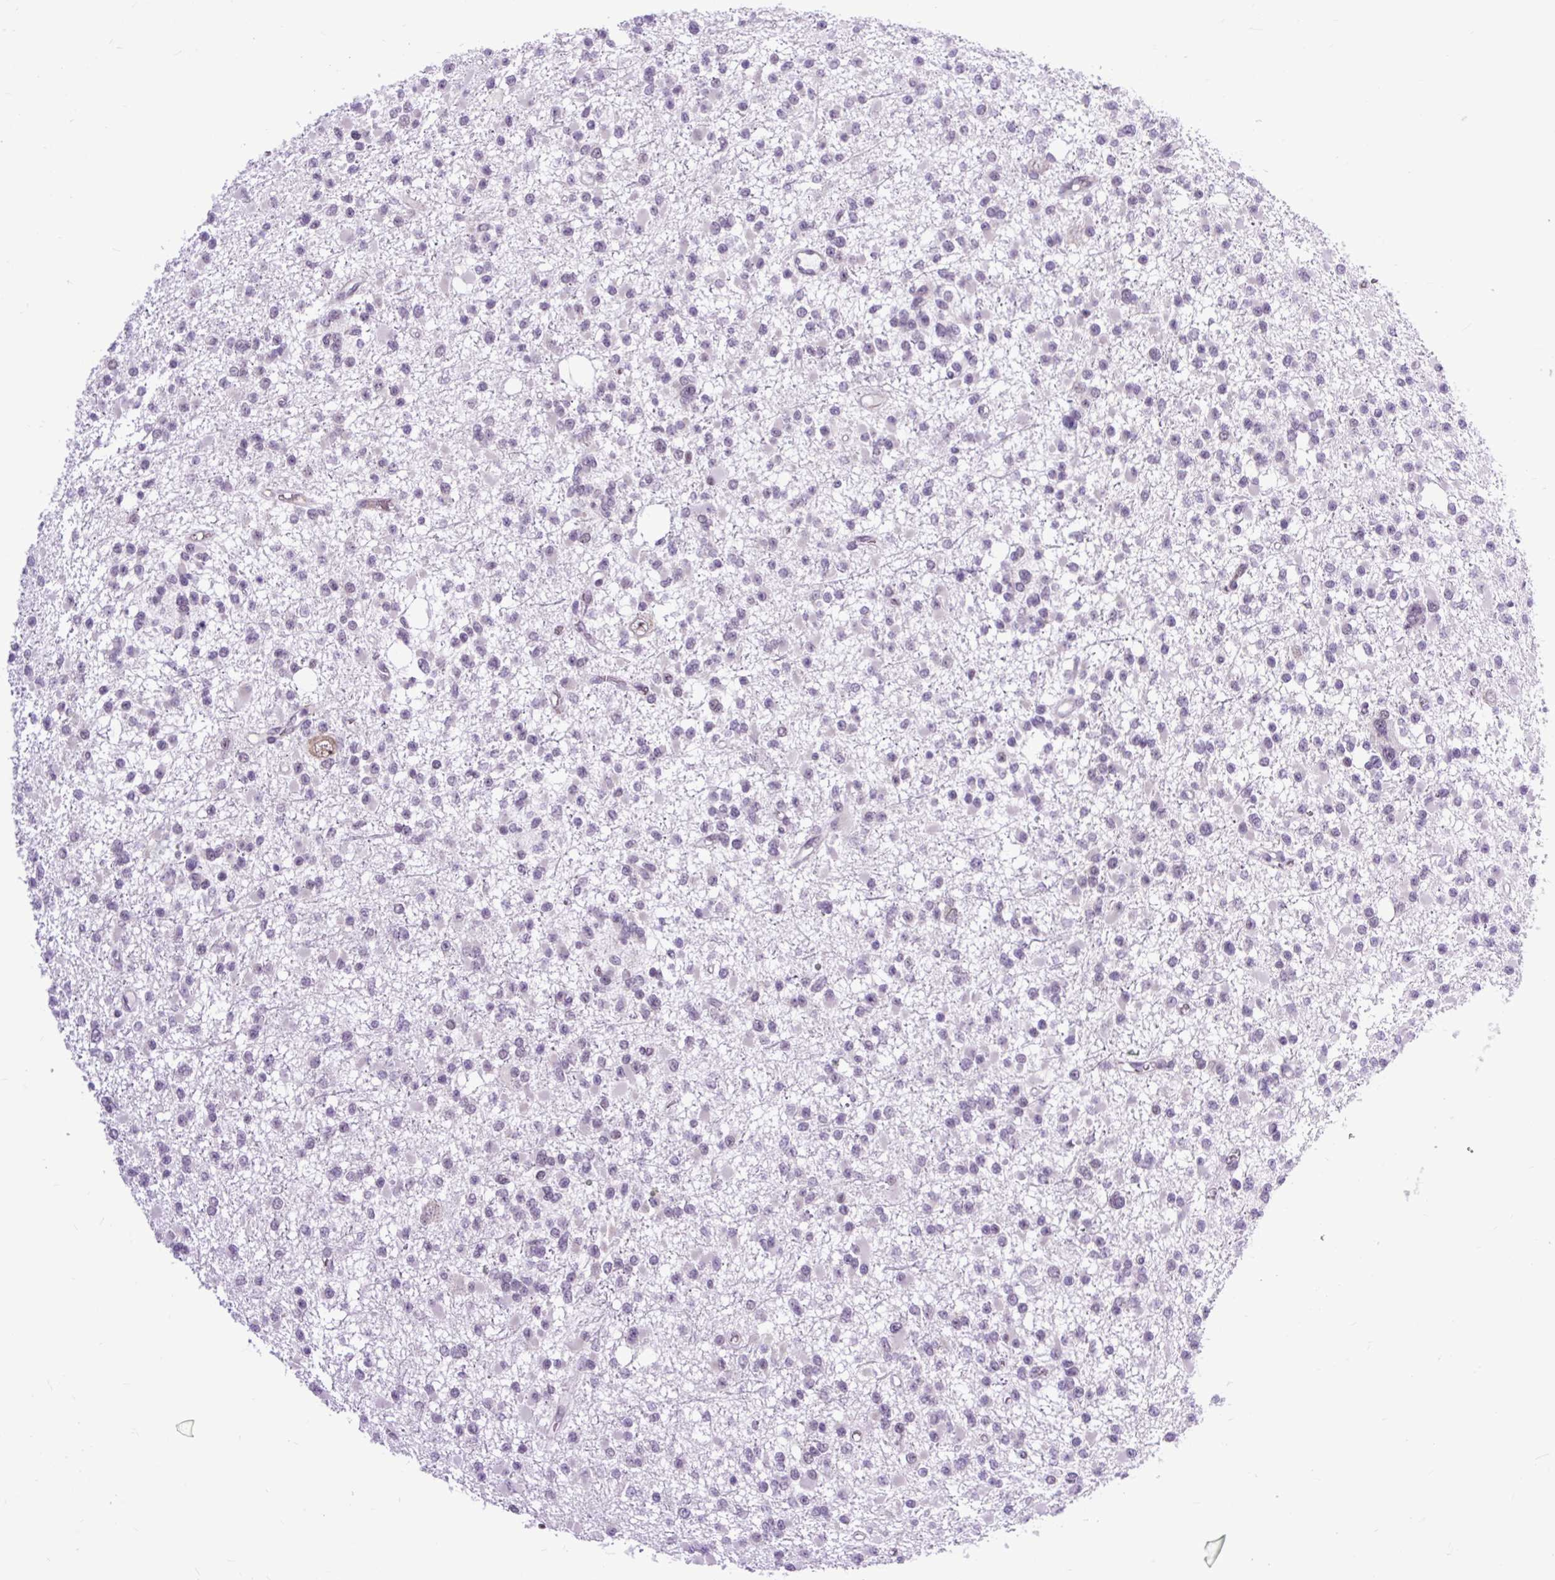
{"staining": {"intensity": "negative", "quantity": "none", "location": "none"}, "tissue": "glioma", "cell_type": "Tumor cells", "image_type": "cancer", "snomed": [{"axis": "morphology", "description": "Glioma, malignant, Low grade"}, {"axis": "topography", "description": "Brain"}], "caption": "DAB (3,3'-diaminobenzidine) immunohistochemical staining of human malignant glioma (low-grade) demonstrates no significant expression in tumor cells.", "gene": "CLK2", "patient": {"sex": "female", "age": 22}}